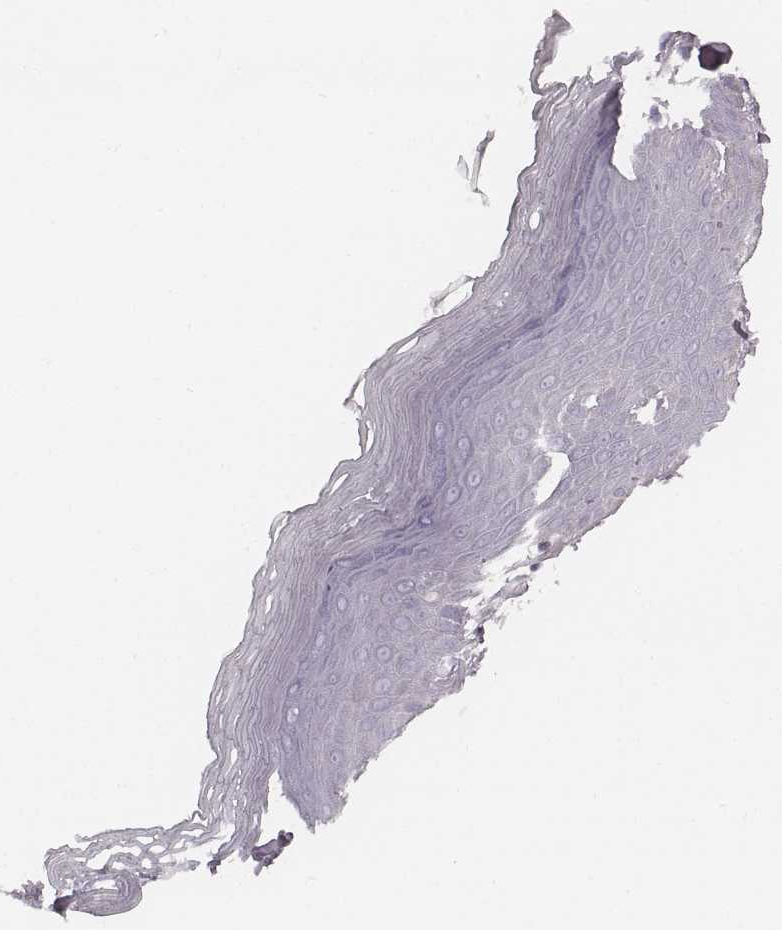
{"staining": {"intensity": "negative", "quantity": "none", "location": "none"}, "tissue": "skin", "cell_type": "Epidermal cells", "image_type": "normal", "snomed": [{"axis": "morphology", "description": "Normal tissue, NOS"}, {"axis": "topography", "description": "Anal"}], "caption": "IHC image of normal human skin stained for a protein (brown), which exhibits no expression in epidermal cells.", "gene": "ENSG00000285837", "patient": {"sex": "male", "age": 53}}